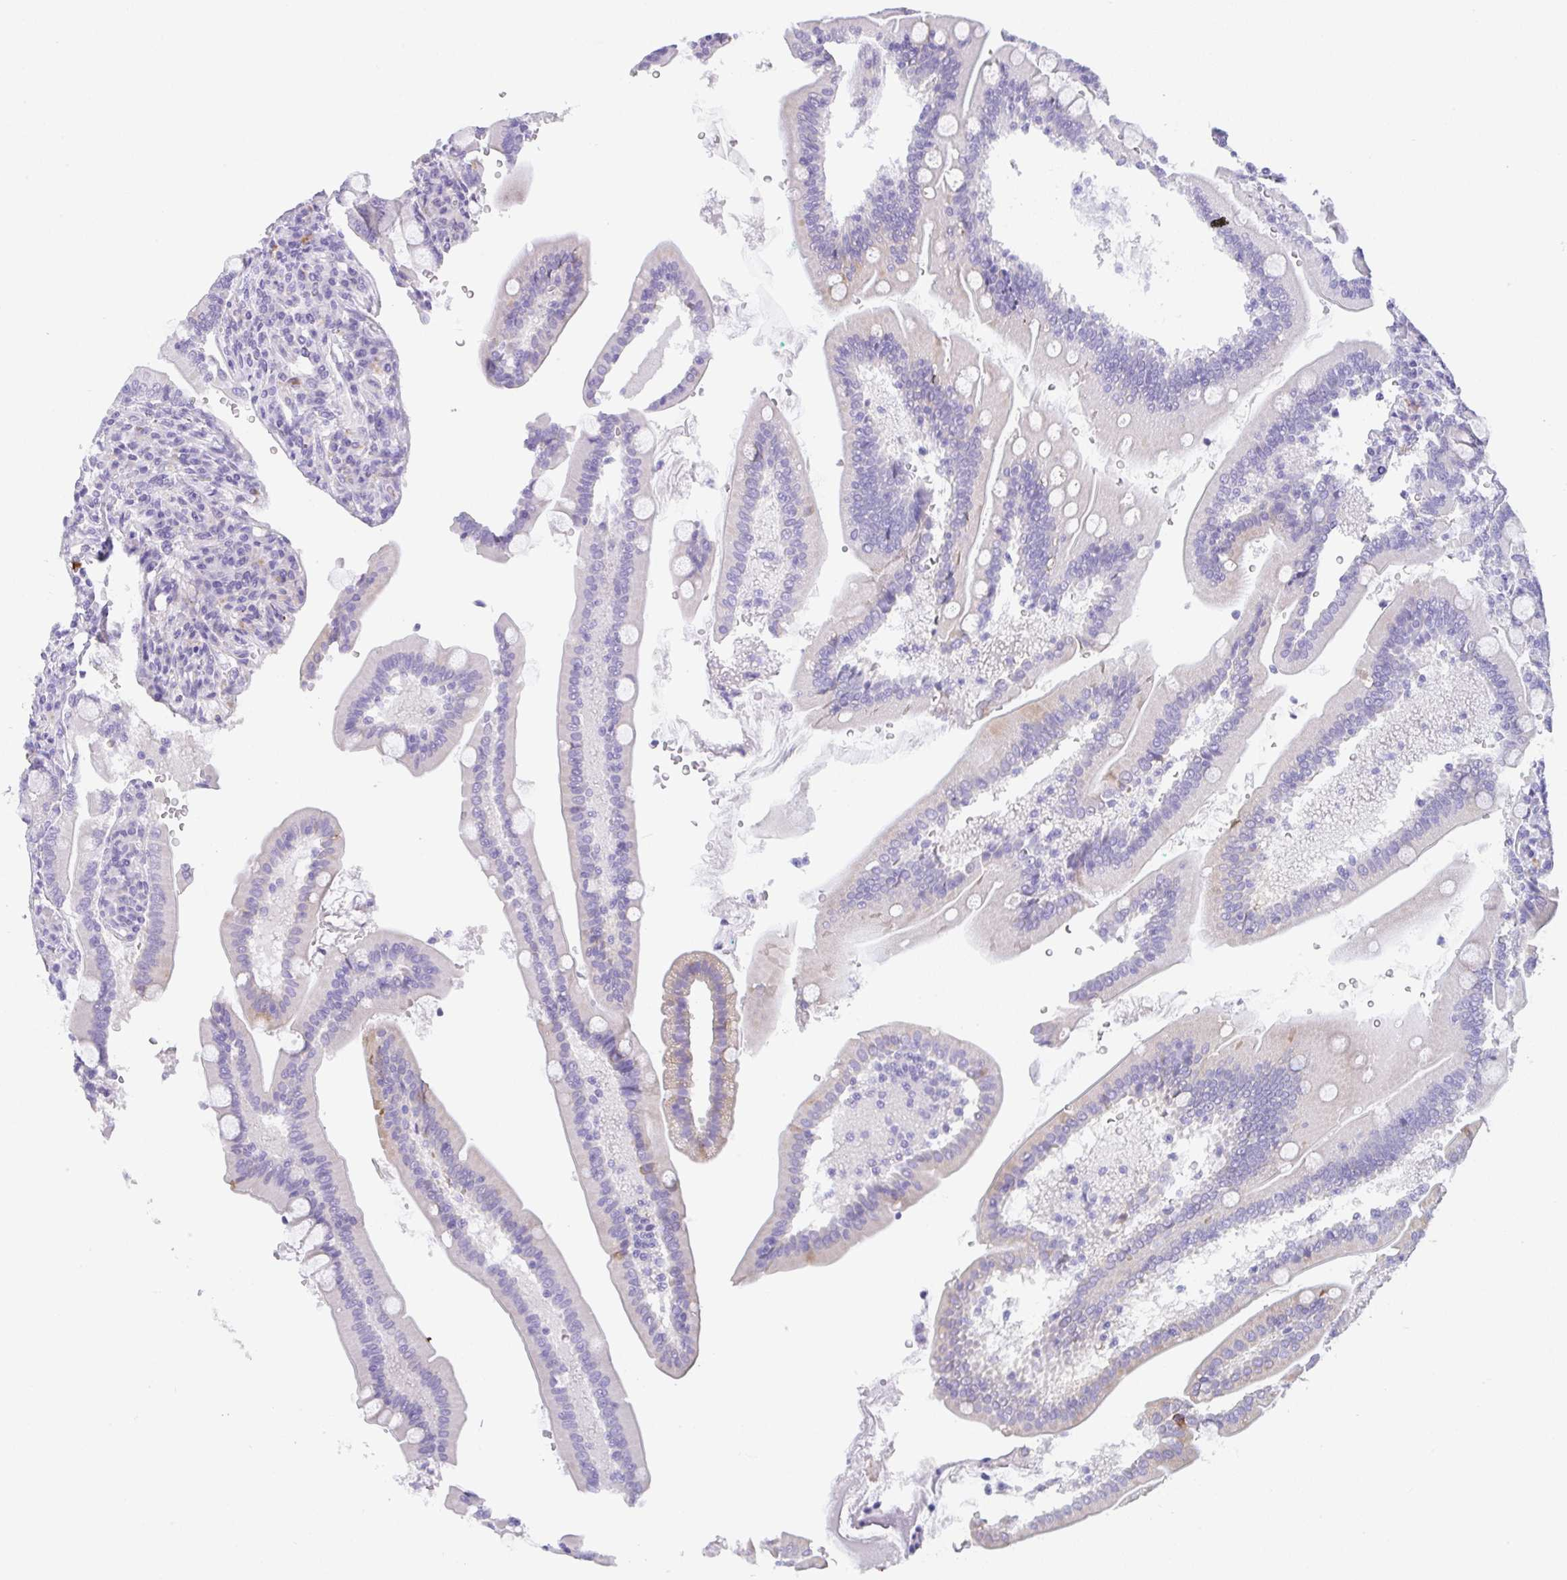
{"staining": {"intensity": "moderate", "quantity": "25%-75%", "location": "cytoplasmic/membranous"}, "tissue": "duodenum", "cell_type": "Glandular cells", "image_type": "normal", "snomed": [{"axis": "morphology", "description": "Normal tissue, NOS"}, {"axis": "topography", "description": "Duodenum"}], "caption": "DAB (3,3'-diaminobenzidine) immunohistochemical staining of unremarkable duodenum demonstrates moderate cytoplasmic/membranous protein positivity in approximately 25%-75% of glandular cells.", "gene": "TRAF4", "patient": {"sex": "female", "age": 67}}